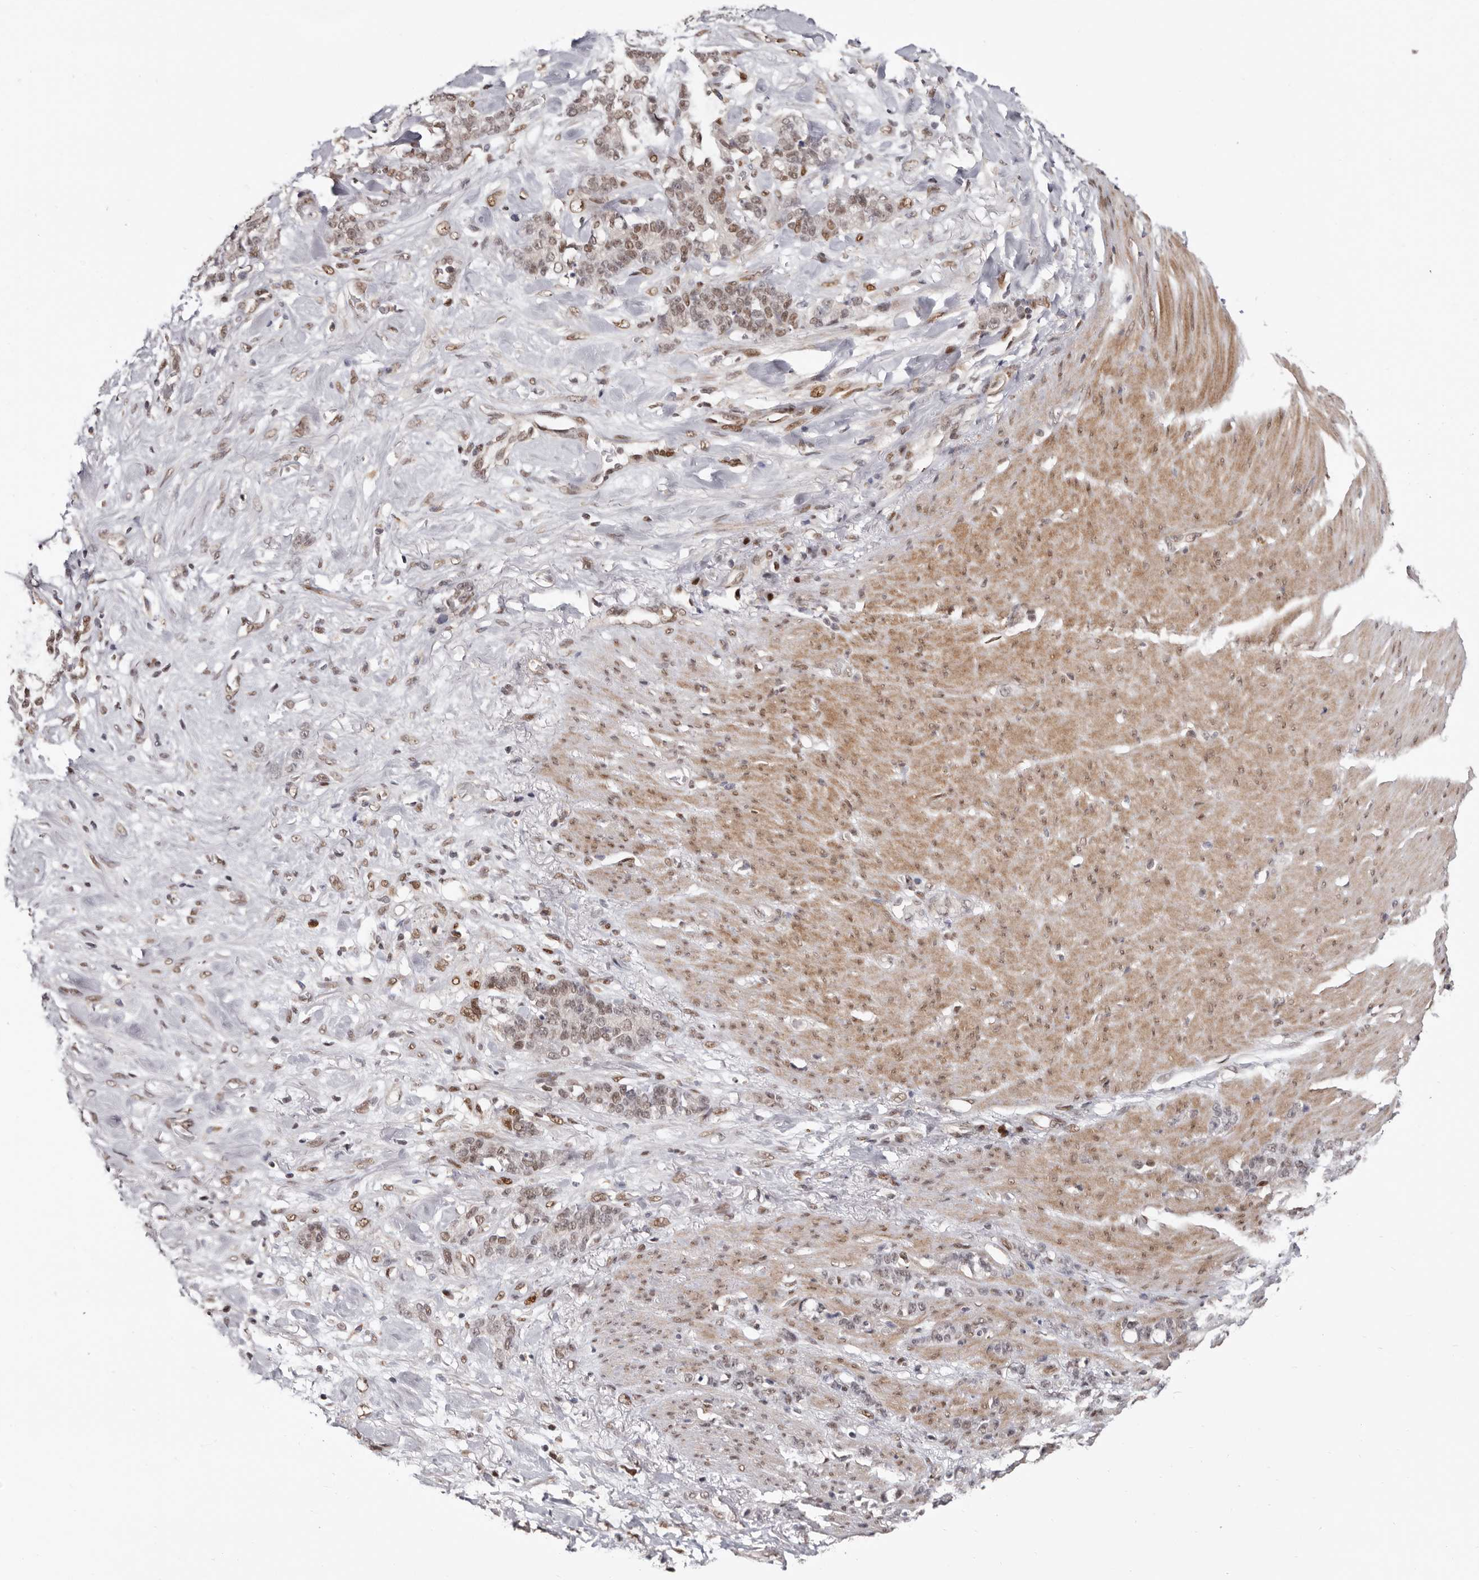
{"staining": {"intensity": "moderate", "quantity": ">75%", "location": "nuclear"}, "tissue": "stomach cancer", "cell_type": "Tumor cells", "image_type": "cancer", "snomed": [{"axis": "morphology", "description": "Adenocarcinoma, NOS"}, {"axis": "topography", "description": "Stomach, lower"}], "caption": "This micrograph displays immunohistochemistry staining of human adenocarcinoma (stomach), with medium moderate nuclear expression in approximately >75% of tumor cells.", "gene": "SMAD7", "patient": {"sex": "male", "age": 88}}